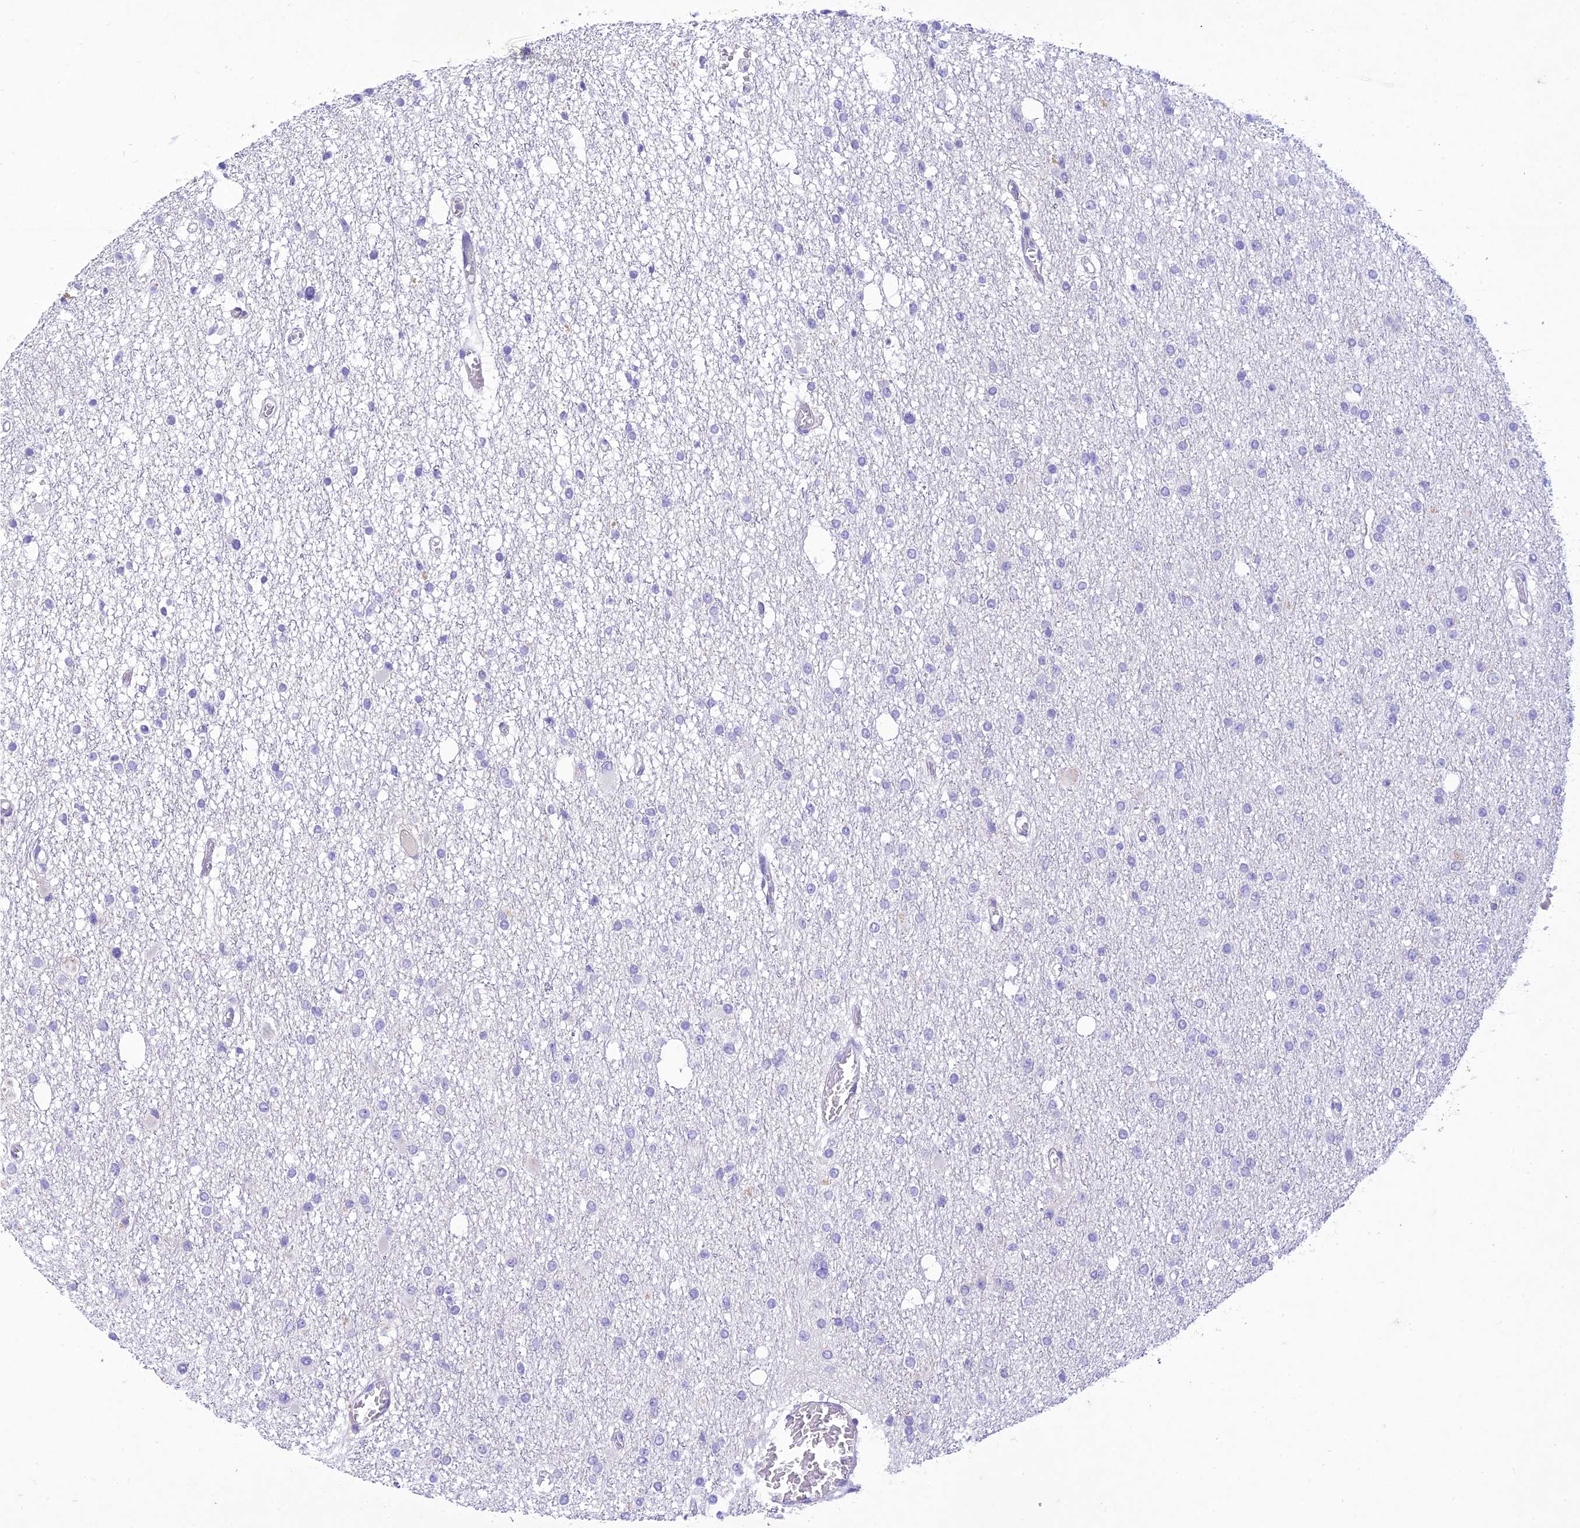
{"staining": {"intensity": "negative", "quantity": "none", "location": "none"}, "tissue": "glioma", "cell_type": "Tumor cells", "image_type": "cancer", "snomed": [{"axis": "morphology", "description": "Glioma, malignant, Low grade"}, {"axis": "topography", "description": "Brain"}], "caption": "A micrograph of malignant glioma (low-grade) stained for a protein demonstrates no brown staining in tumor cells. (DAB IHC with hematoxylin counter stain).", "gene": "SLC13A5", "patient": {"sex": "female", "age": 22}}